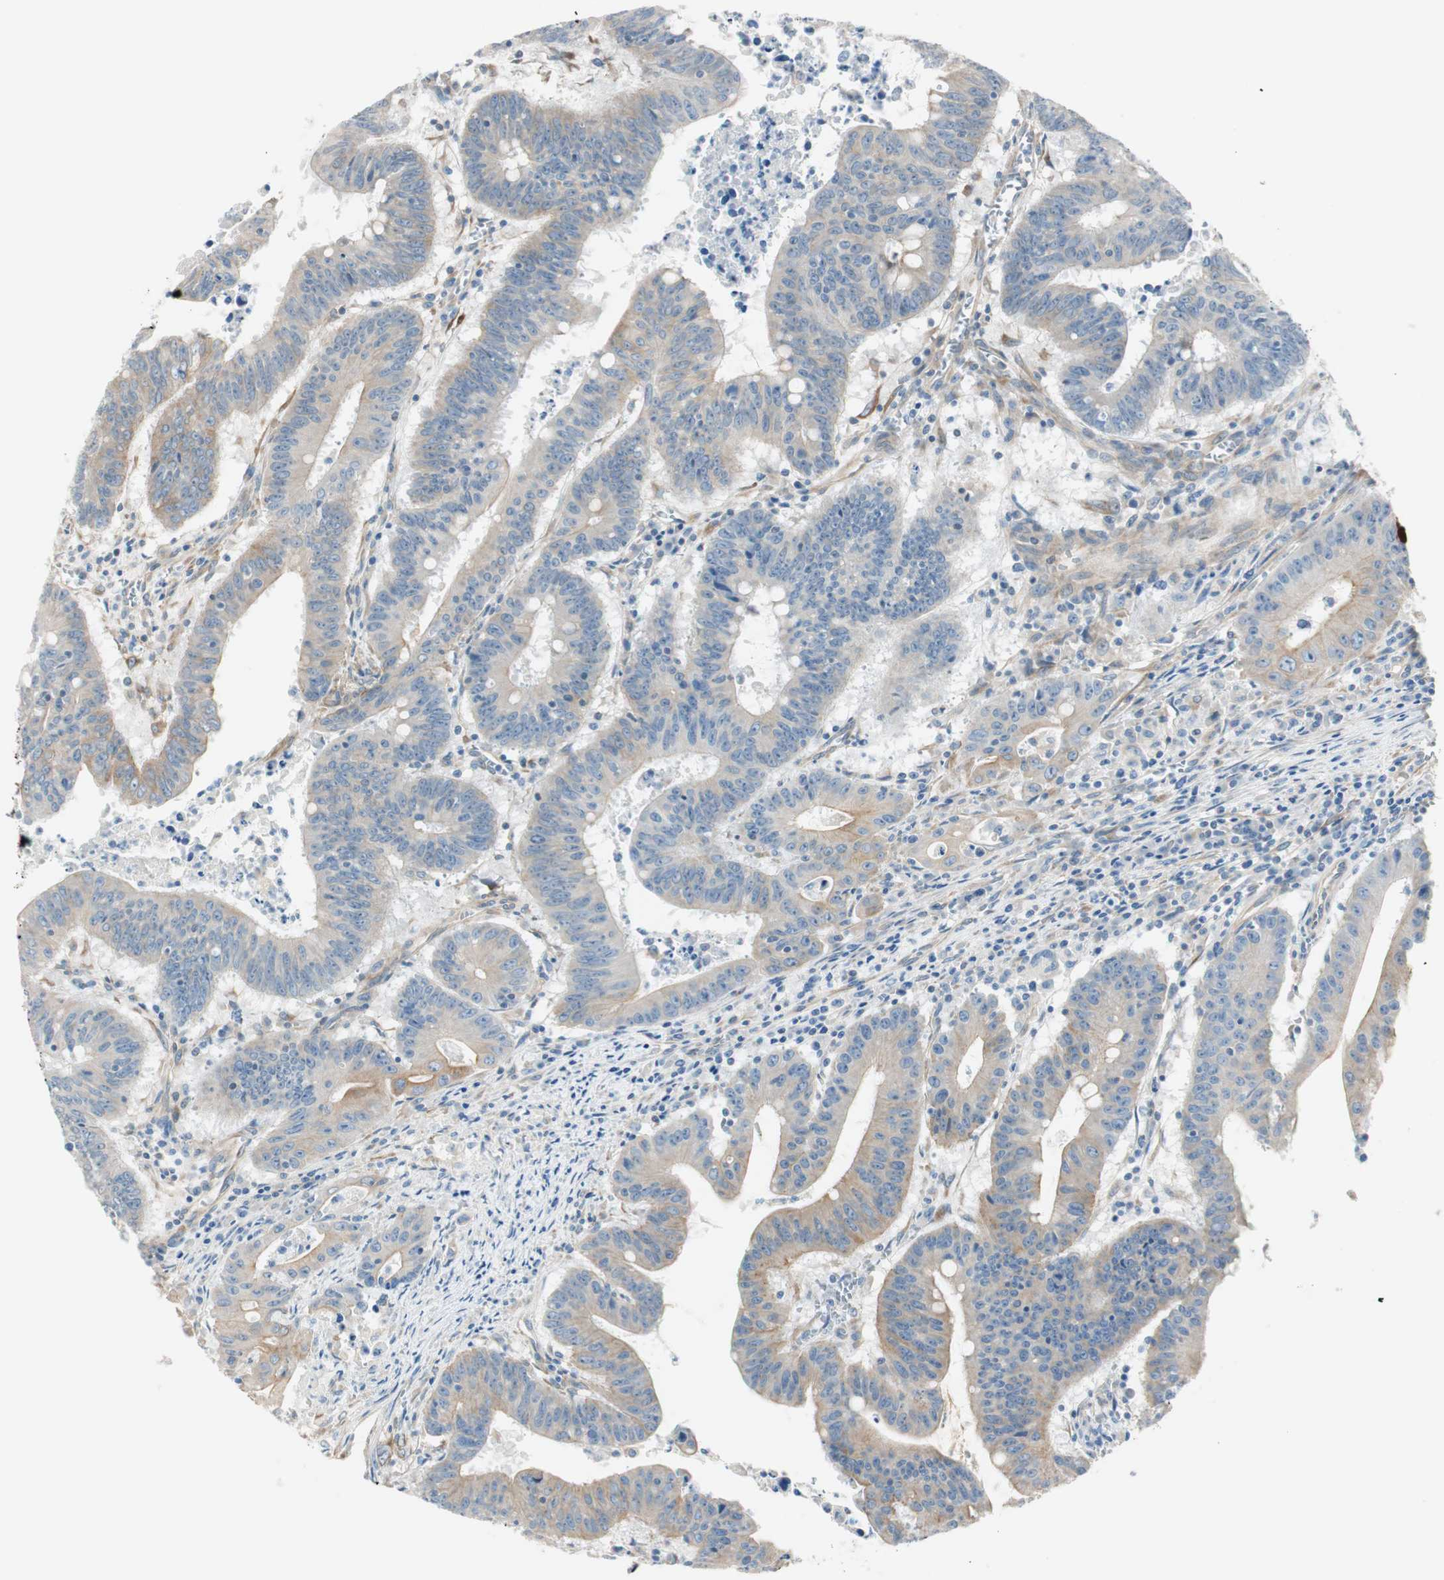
{"staining": {"intensity": "weak", "quantity": ">75%", "location": "cytoplasmic/membranous"}, "tissue": "colorectal cancer", "cell_type": "Tumor cells", "image_type": "cancer", "snomed": [{"axis": "morphology", "description": "Adenocarcinoma, NOS"}, {"axis": "topography", "description": "Colon"}], "caption": "An image of human colorectal cancer stained for a protein shows weak cytoplasmic/membranous brown staining in tumor cells. (brown staining indicates protein expression, while blue staining denotes nuclei).", "gene": "CDK3", "patient": {"sex": "male", "age": 45}}